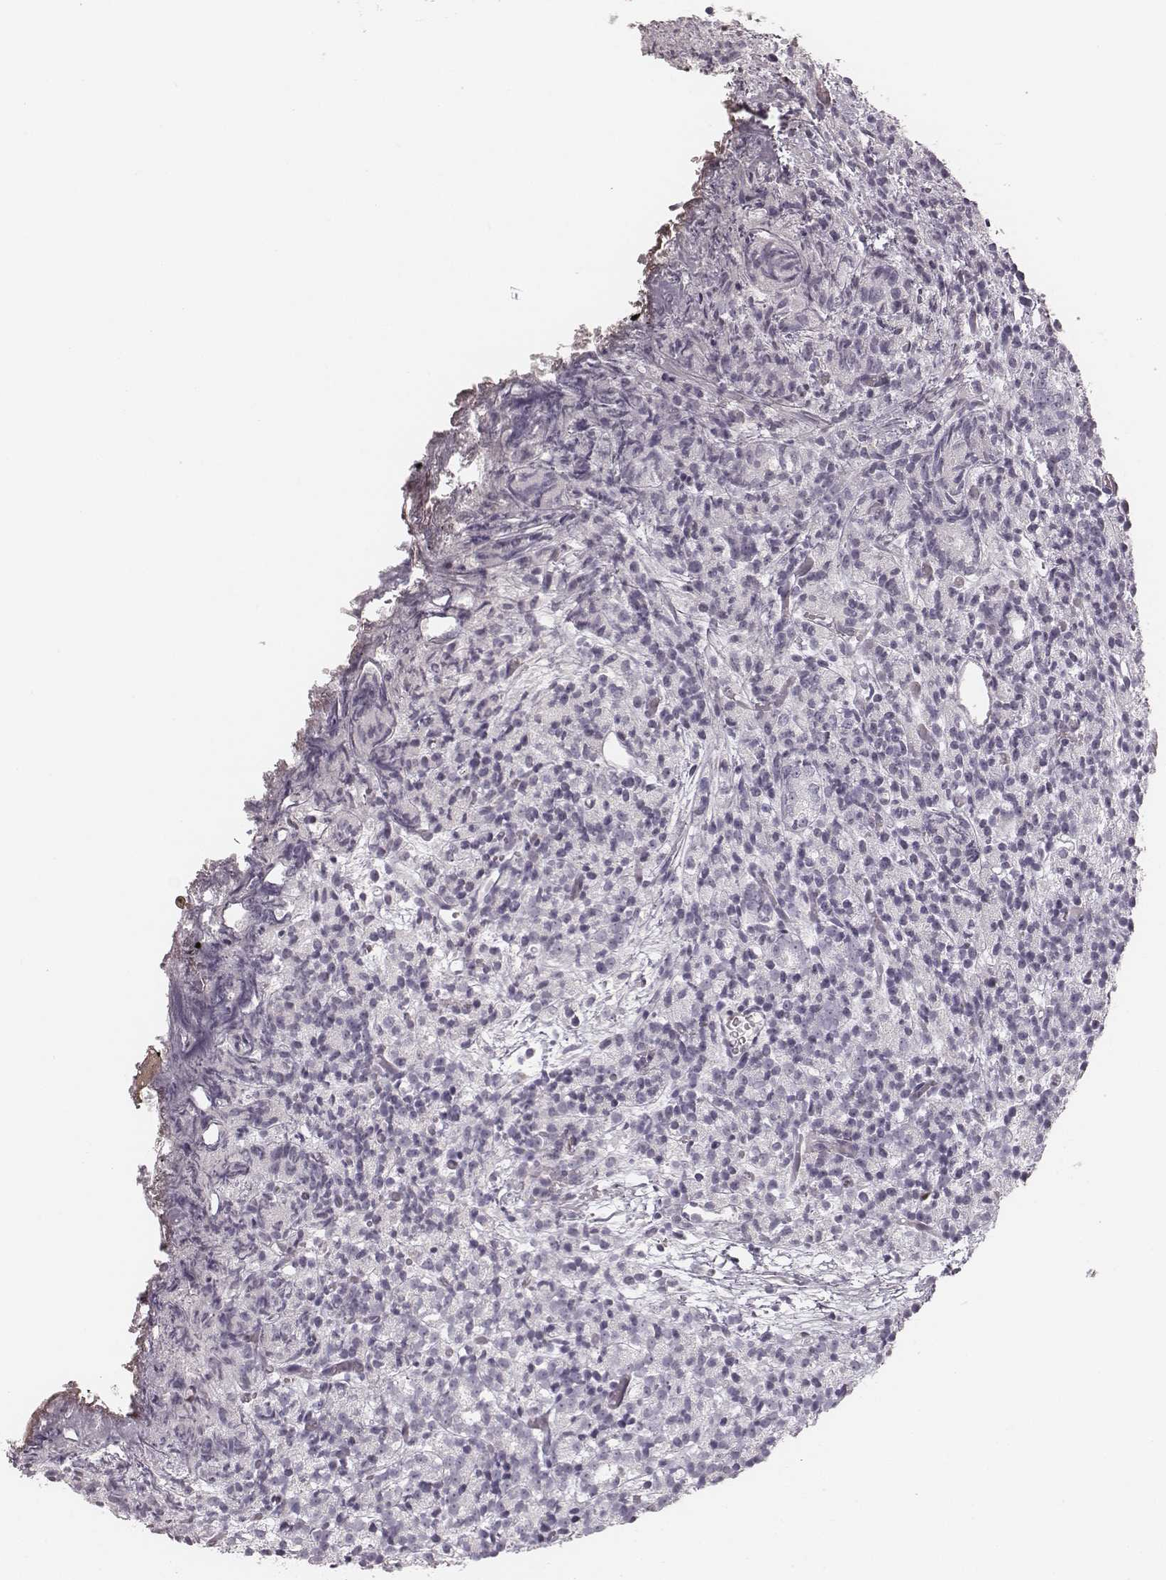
{"staining": {"intensity": "negative", "quantity": "none", "location": "none"}, "tissue": "prostate cancer", "cell_type": "Tumor cells", "image_type": "cancer", "snomed": [{"axis": "morphology", "description": "Adenocarcinoma, High grade"}, {"axis": "topography", "description": "Prostate"}], "caption": "IHC image of prostate adenocarcinoma (high-grade) stained for a protein (brown), which shows no staining in tumor cells. (DAB immunohistochemistry with hematoxylin counter stain).", "gene": "MSX1", "patient": {"sex": "male", "age": 53}}